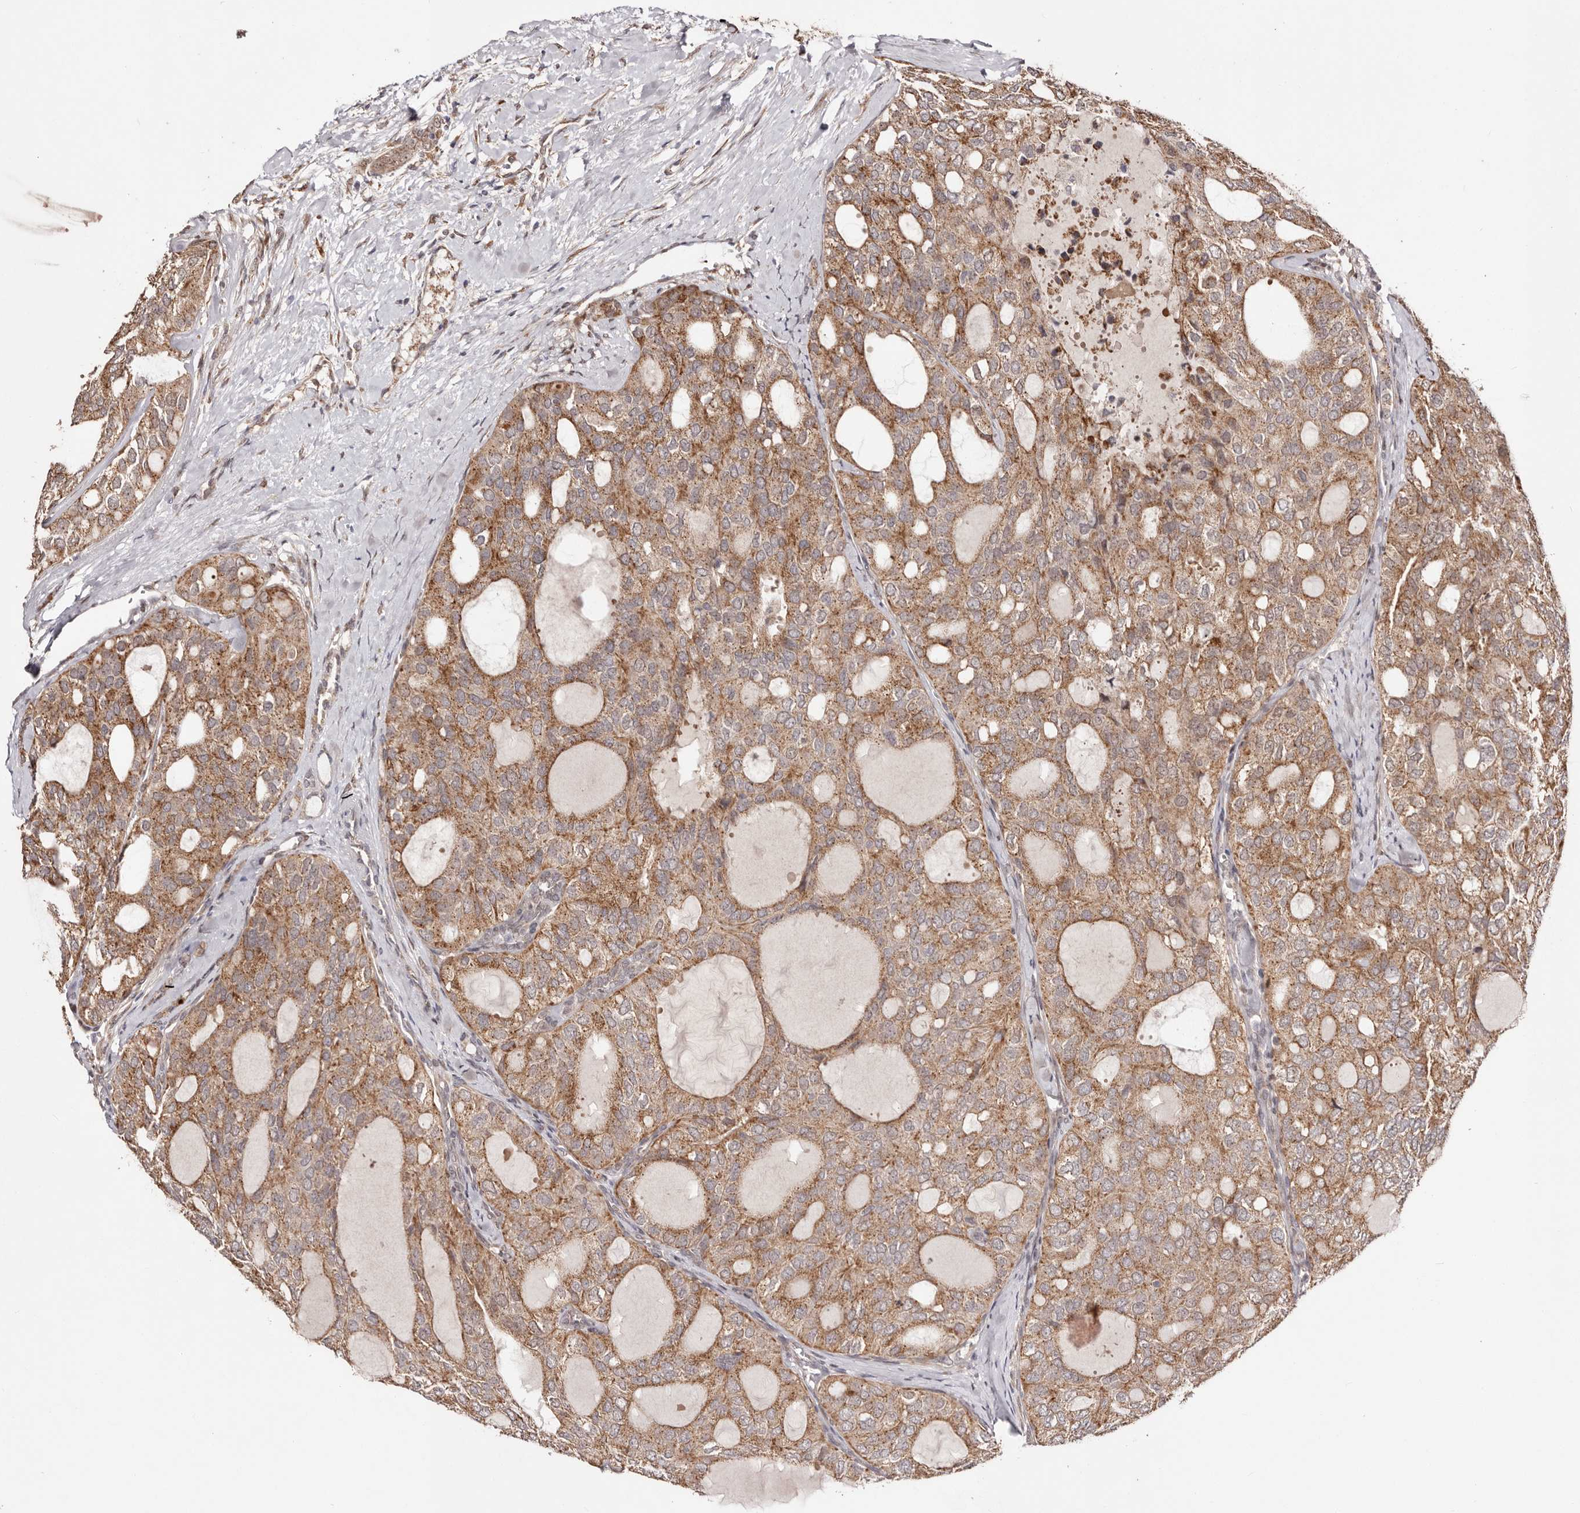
{"staining": {"intensity": "moderate", "quantity": ">75%", "location": "cytoplasmic/membranous"}, "tissue": "thyroid cancer", "cell_type": "Tumor cells", "image_type": "cancer", "snomed": [{"axis": "morphology", "description": "Follicular adenoma carcinoma, NOS"}, {"axis": "topography", "description": "Thyroid gland"}], "caption": "Protein expression analysis of thyroid cancer reveals moderate cytoplasmic/membranous expression in approximately >75% of tumor cells.", "gene": "EGR3", "patient": {"sex": "male", "age": 75}}